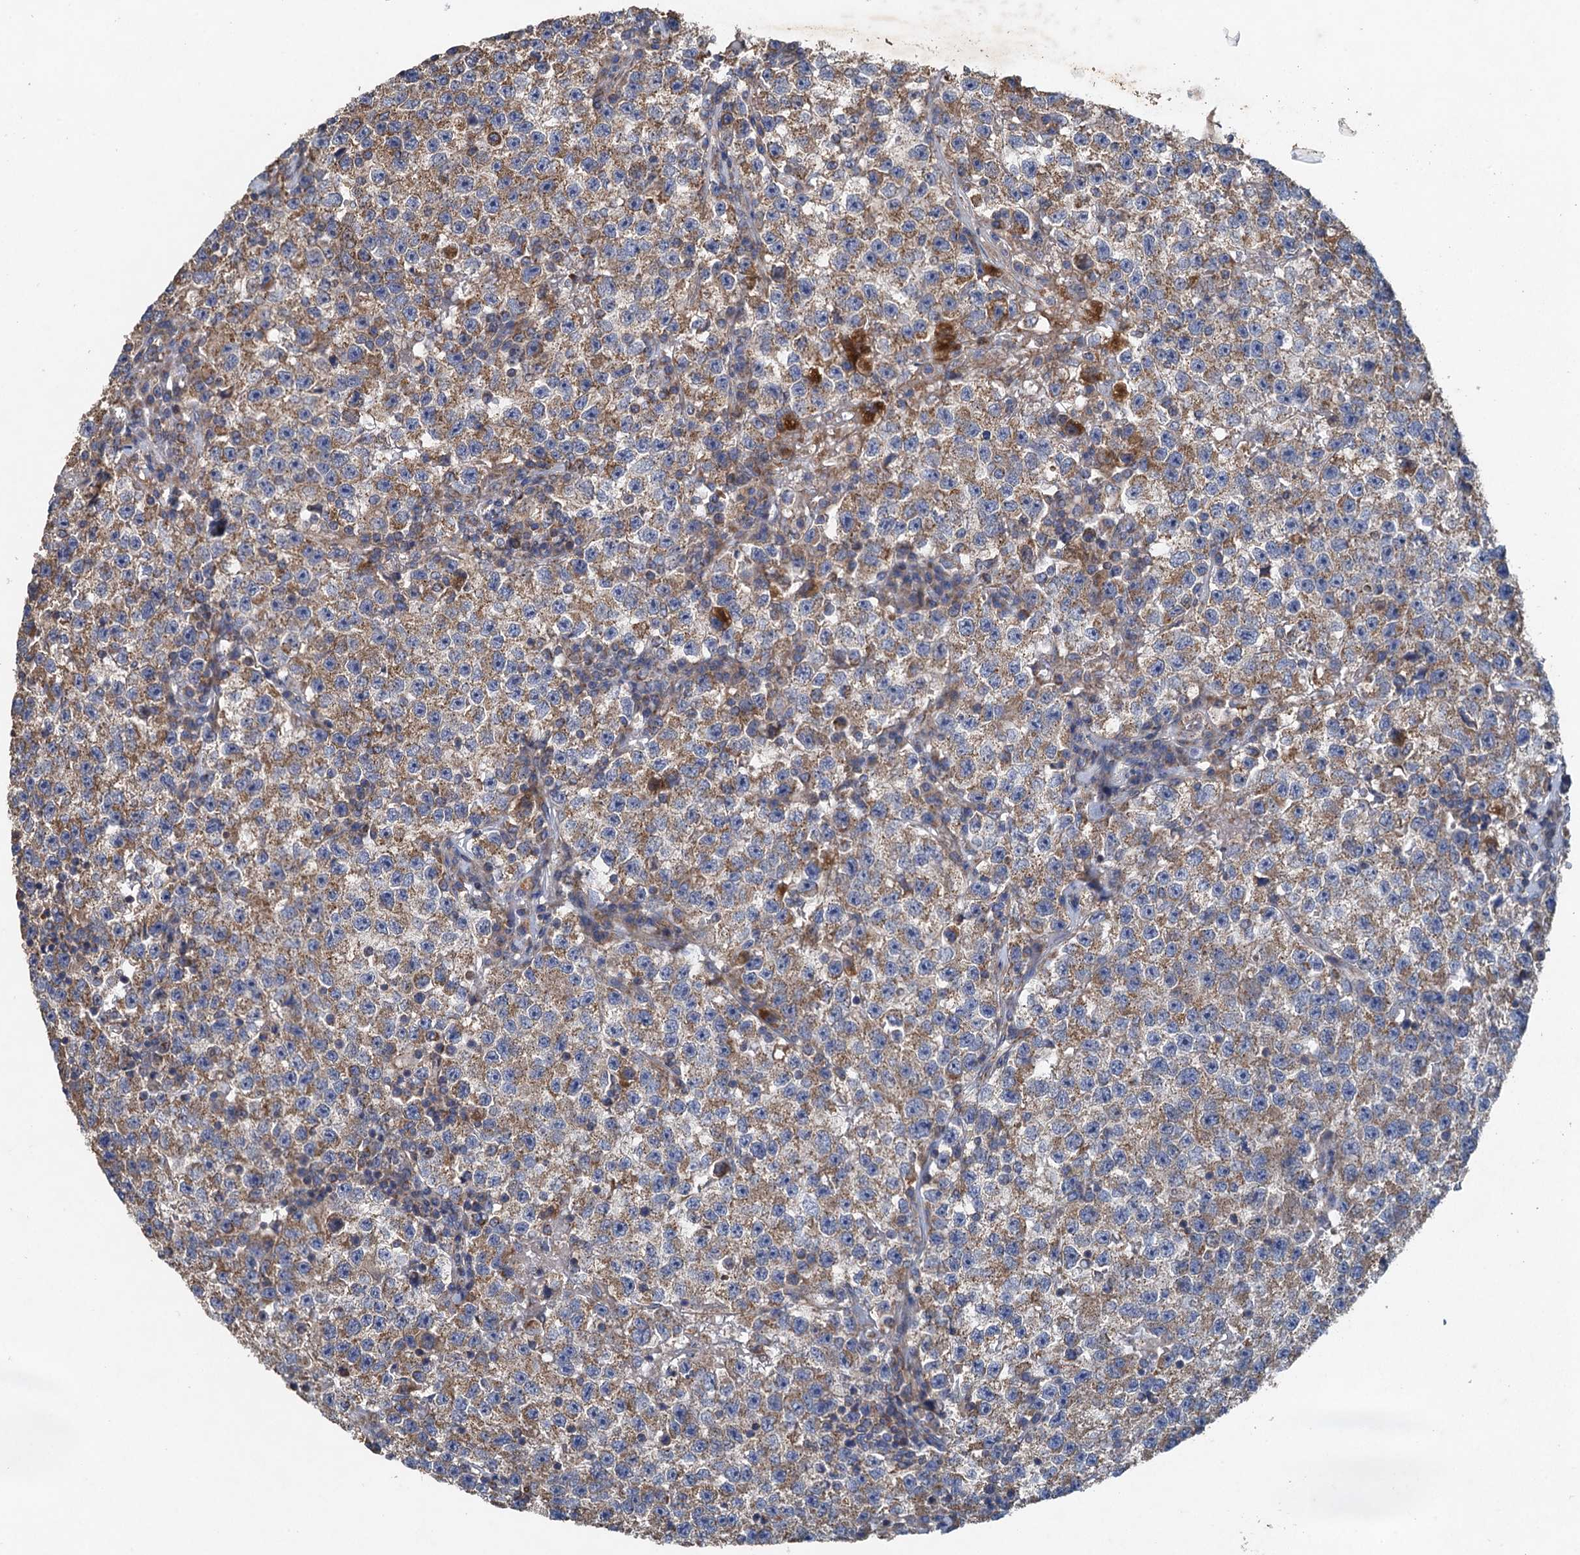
{"staining": {"intensity": "moderate", "quantity": ">75%", "location": "cytoplasmic/membranous"}, "tissue": "testis cancer", "cell_type": "Tumor cells", "image_type": "cancer", "snomed": [{"axis": "morphology", "description": "Seminoma, NOS"}, {"axis": "topography", "description": "Testis"}], "caption": "DAB (3,3'-diaminobenzidine) immunohistochemical staining of testis cancer (seminoma) reveals moderate cytoplasmic/membranous protein staining in about >75% of tumor cells.", "gene": "BCS1L", "patient": {"sex": "male", "age": 22}}